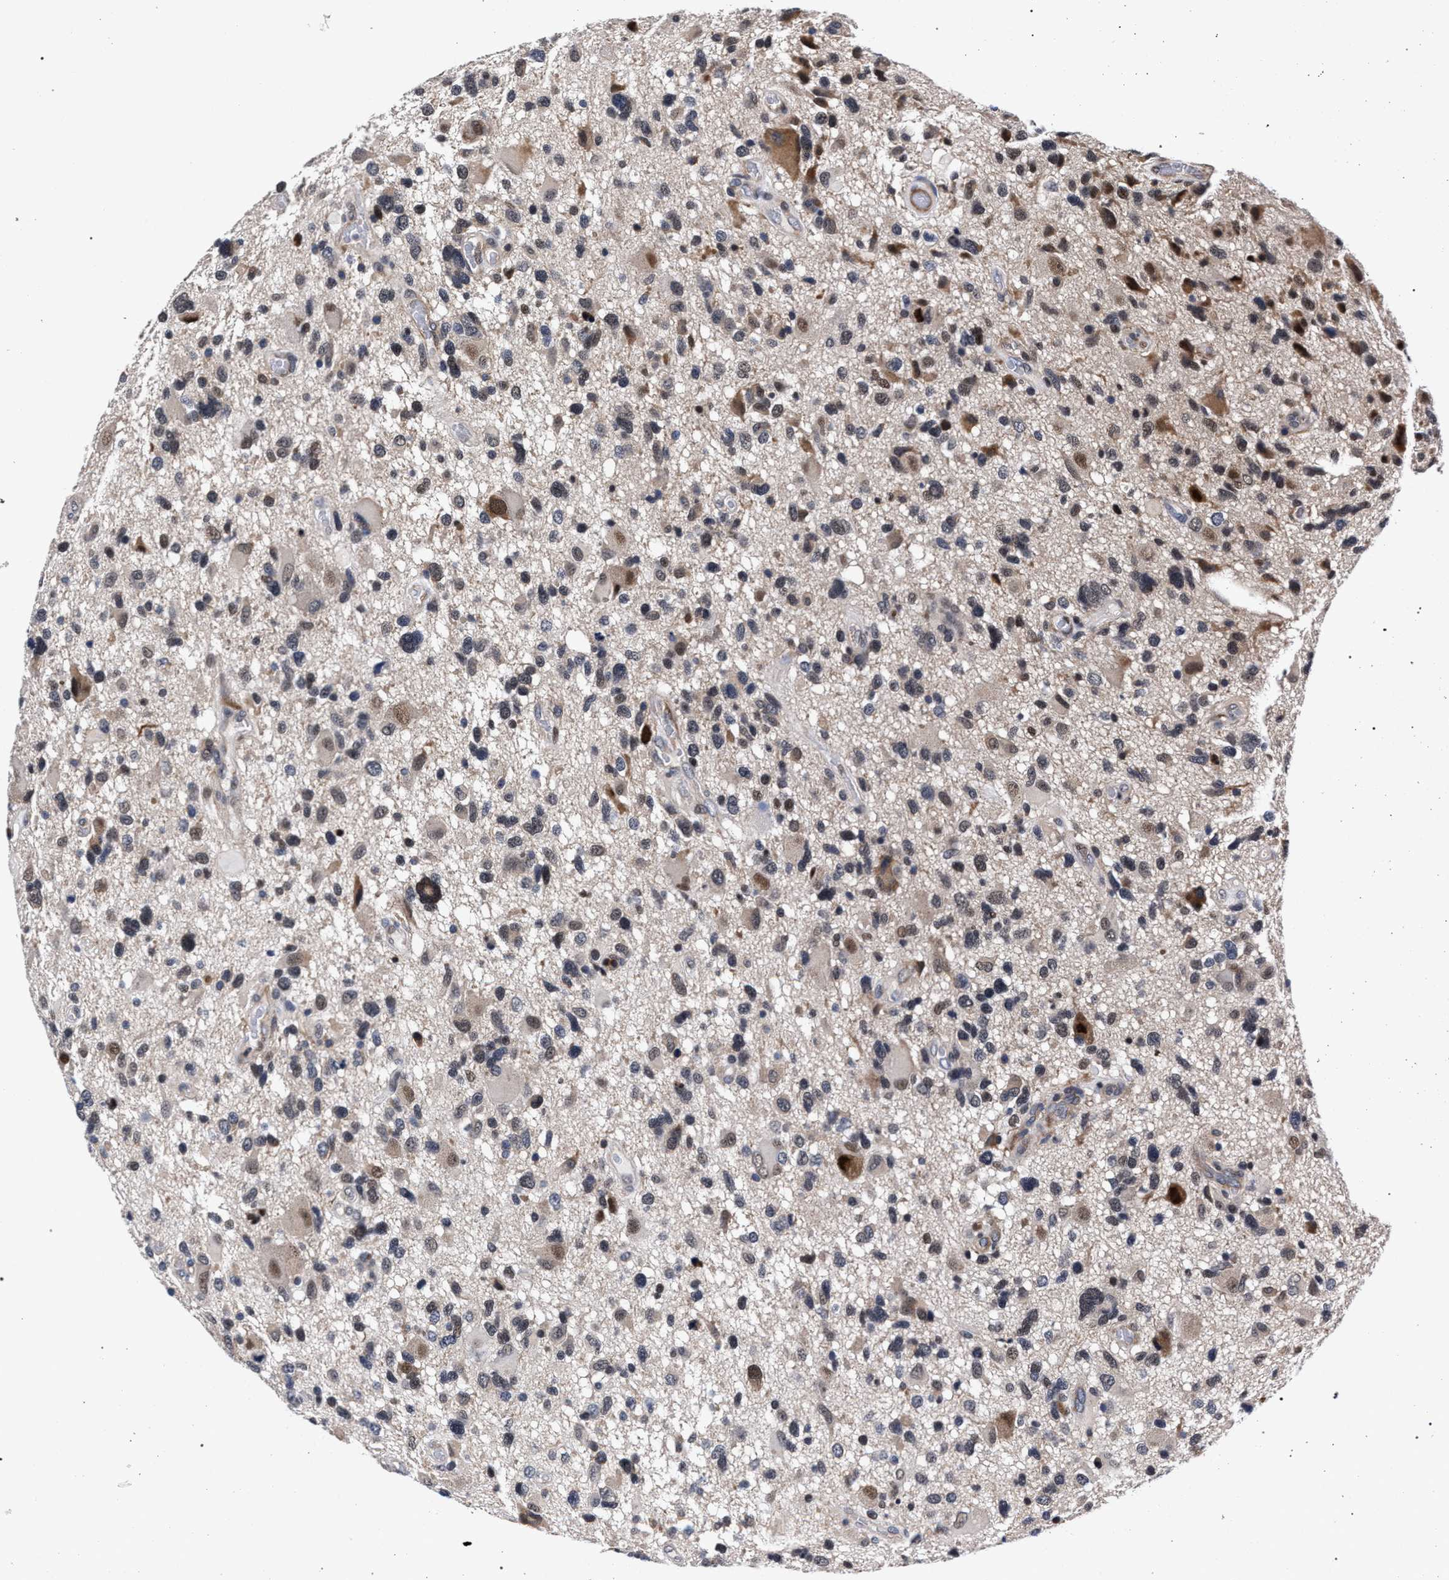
{"staining": {"intensity": "moderate", "quantity": "<25%", "location": "cytoplasmic/membranous,nuclear"}, "tissue": "glioma", "cell_type": "Tumor cells", "image_type": "cancer", "snomed": [{"axis": "morphology", "description": "Glioma, malignant, High grade"}, {"axis": "topography", "description": "Brain"}], "caption": "This is an image of immunohistochemistry staining of glioma, which shows moderate staining in the cytoplasmic/membranous and nuclear of tumor cells.", "gene": "ZNF462", "patient": {"sex": "male", "age": 33}}